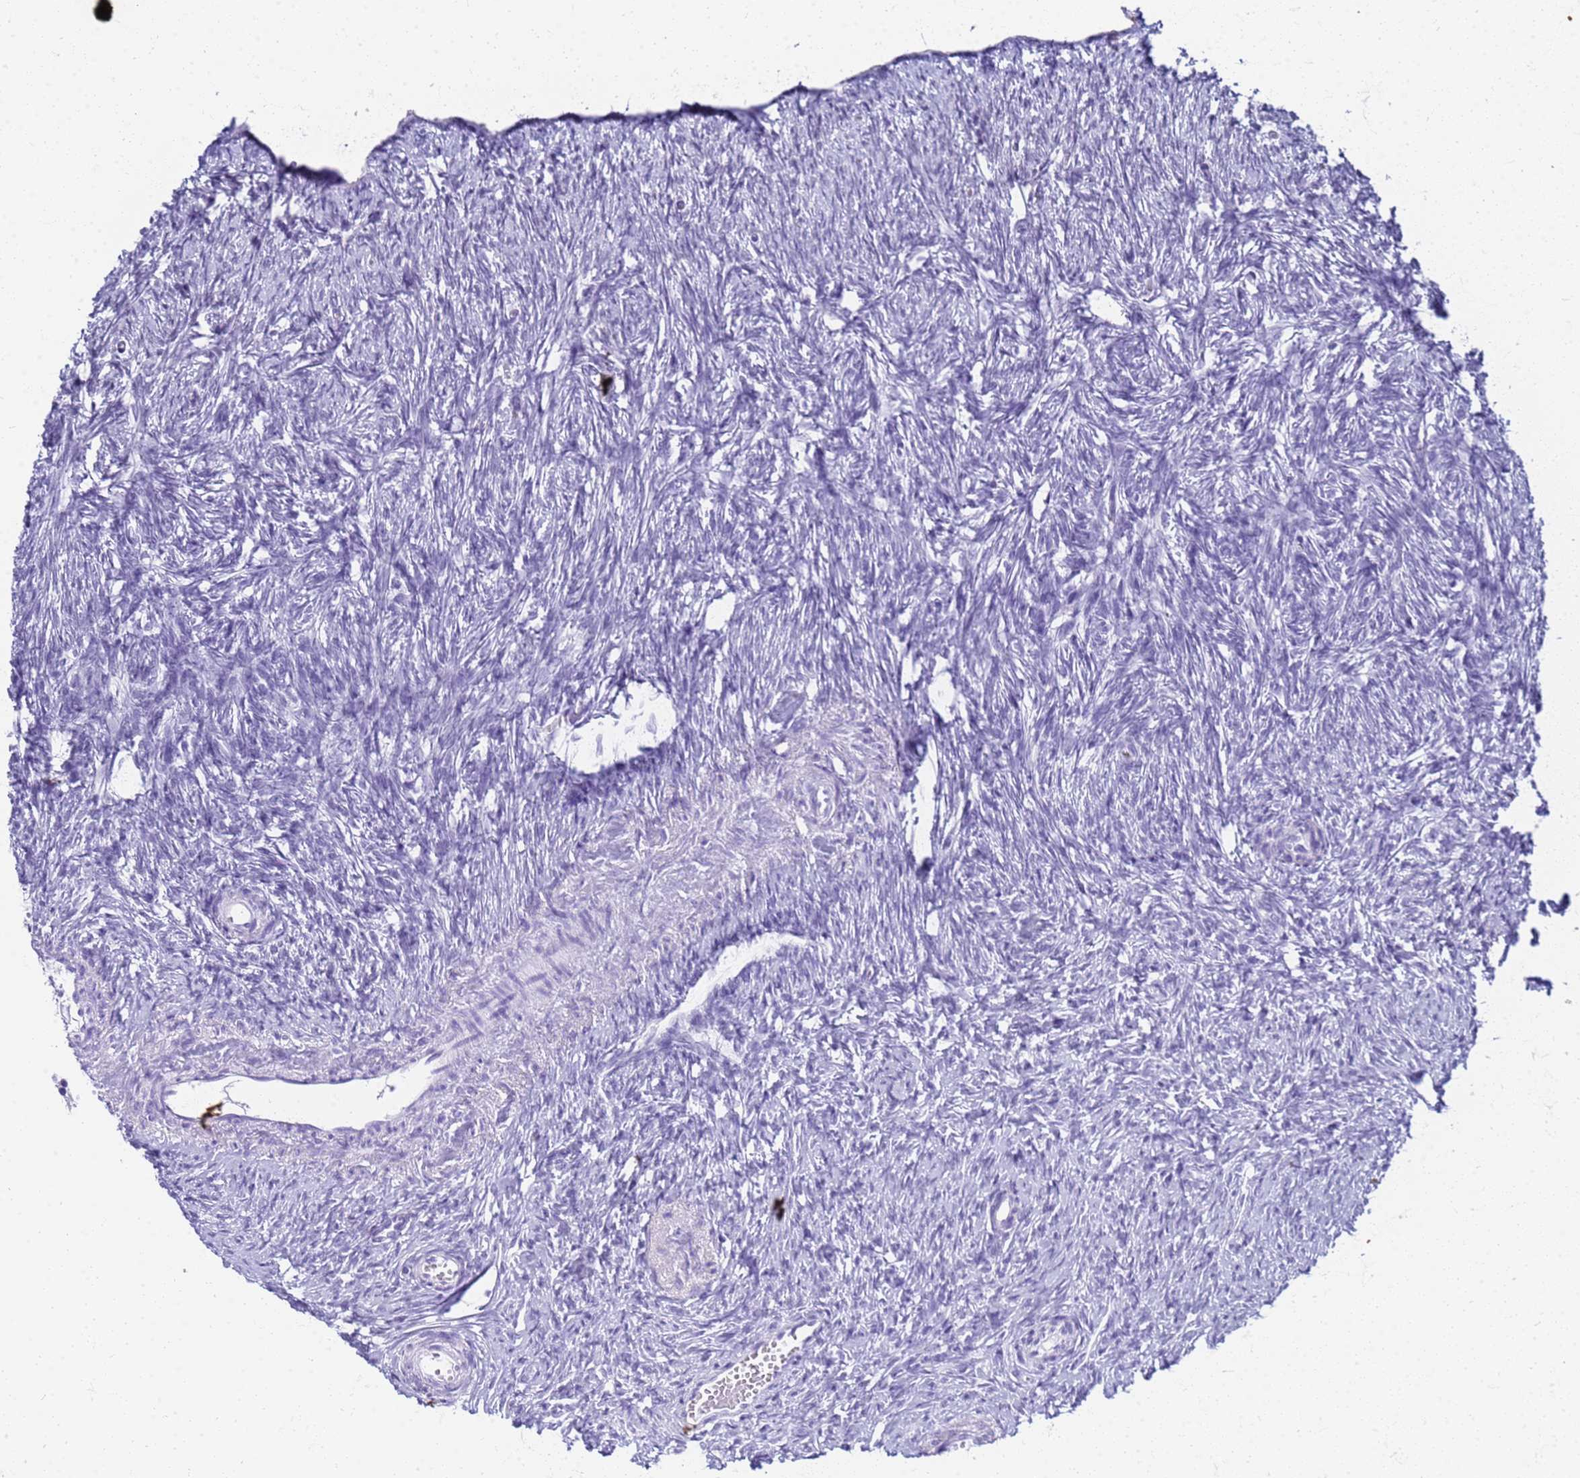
{"staining": {"intensity": "negative", "quantity": "none", "location": "none"}, "tissue": "ovary", "cell_type": "Follicle cells", "image_type": "normal", "snomed": [{"axis": "morphology", "description": "Normal tissue, NOS"}, {"axis": "topography", "description": "Ovary"}], "caption": "Benign ovary was stained to show a protein in brown. There is no significant positivity in follicle cells. (DAB (3,3'-diaminobenzidine) immunohistochemistry (IHC) with hematoxylin counter stain).", "gene": "SLC7A9", "patient": {"sex": "female", "age": 51}}